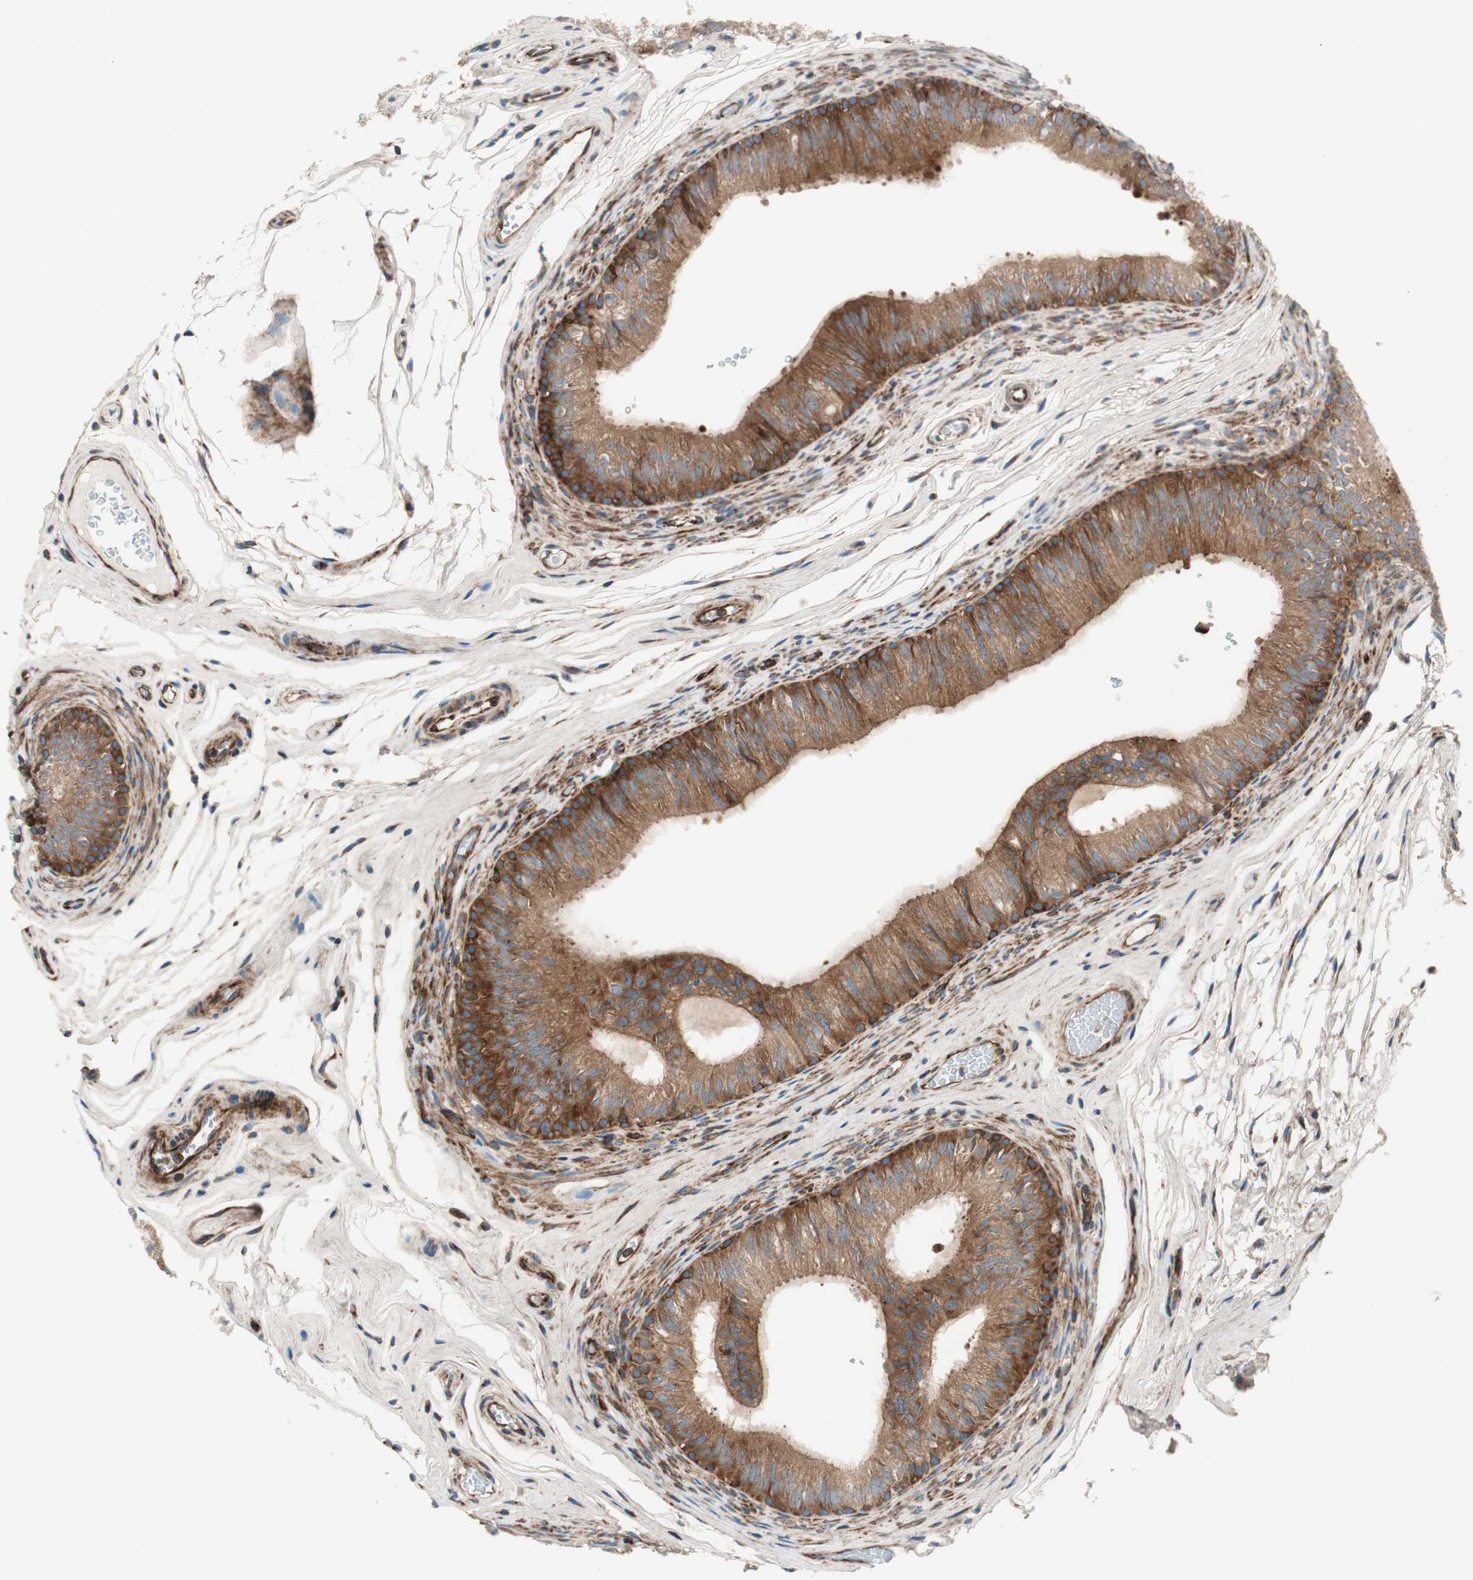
{"staining": {"intensity": "moderate", "quantity": ">75%", "location": "cytoplasmic/membranous"}, "tissue": "epididymis", "cell_type": "Glandular cells", "image_type": "normal", "snomed": [{"axis": "morphology", "description": "Normal tissue, NOS"}, {"axis": "topography", "description": "Epididymis"}], "caption": "Immunohistochemistry (IHC) (DAB (3,3'-diaminobenzidine)) staining of benign epididymis displays moderate cytoplasmic/membranous protein staining in about >75% of glandular cells.", "gene": "CCN4", "patient": {"sex": "male", "age": 36}}